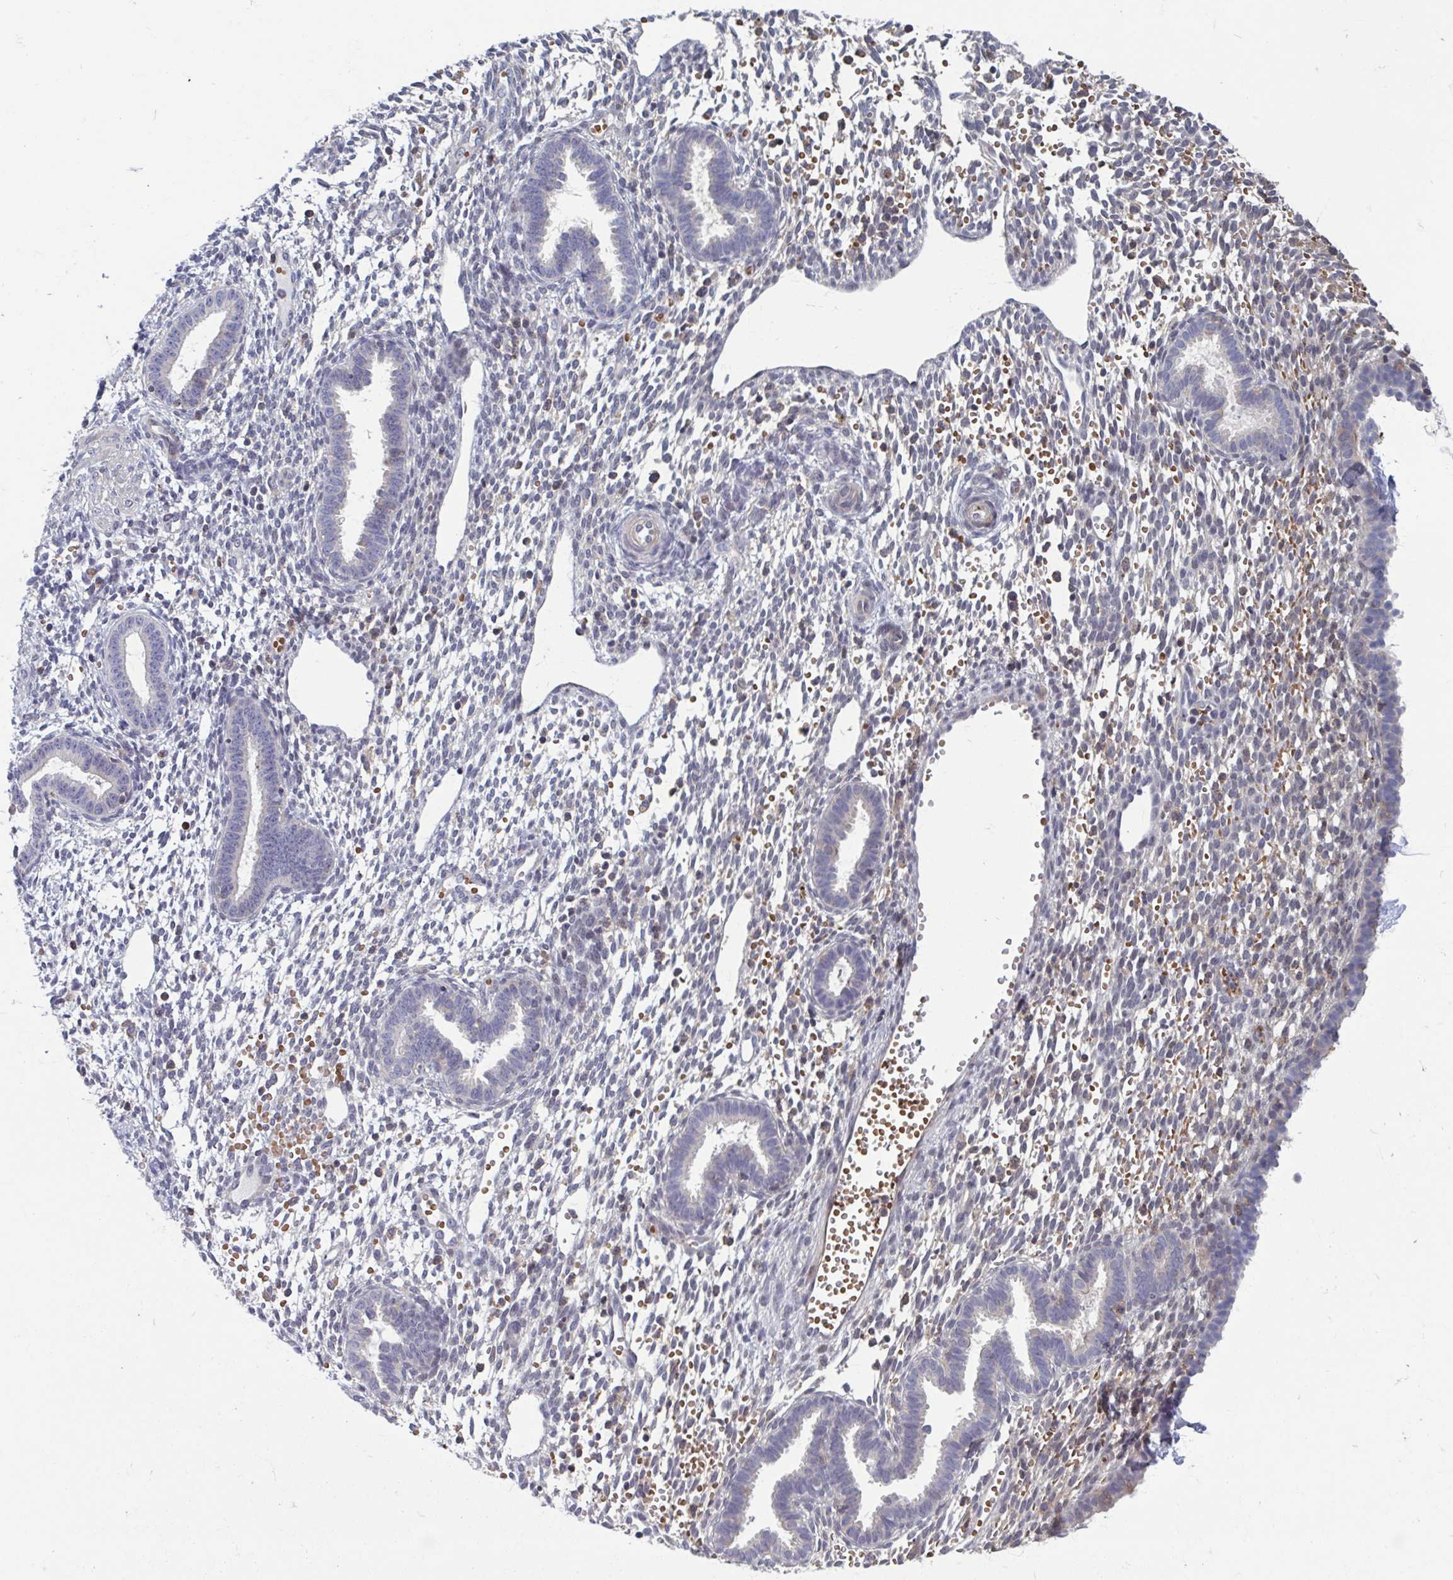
{"staining": {"intensity": "negative", "quantity": "none", "location": "none"}, "tissue": "endometrium", "cell_type": "Cells in endometrial stroma", "image_type": "normal", "snomed": [{"axis": "morphology", "description": "Normal tissue, NOS"}, {"axis": "topography", "description": "Endometrium"}], "caption": "The micrograph shows no significant positivity in cells in endometrial stroma of endometrium. (DAB immunohistochemistry, high magnification).", "gene": "LRRC38", "patient": {"sex": "female", "age": 36}}